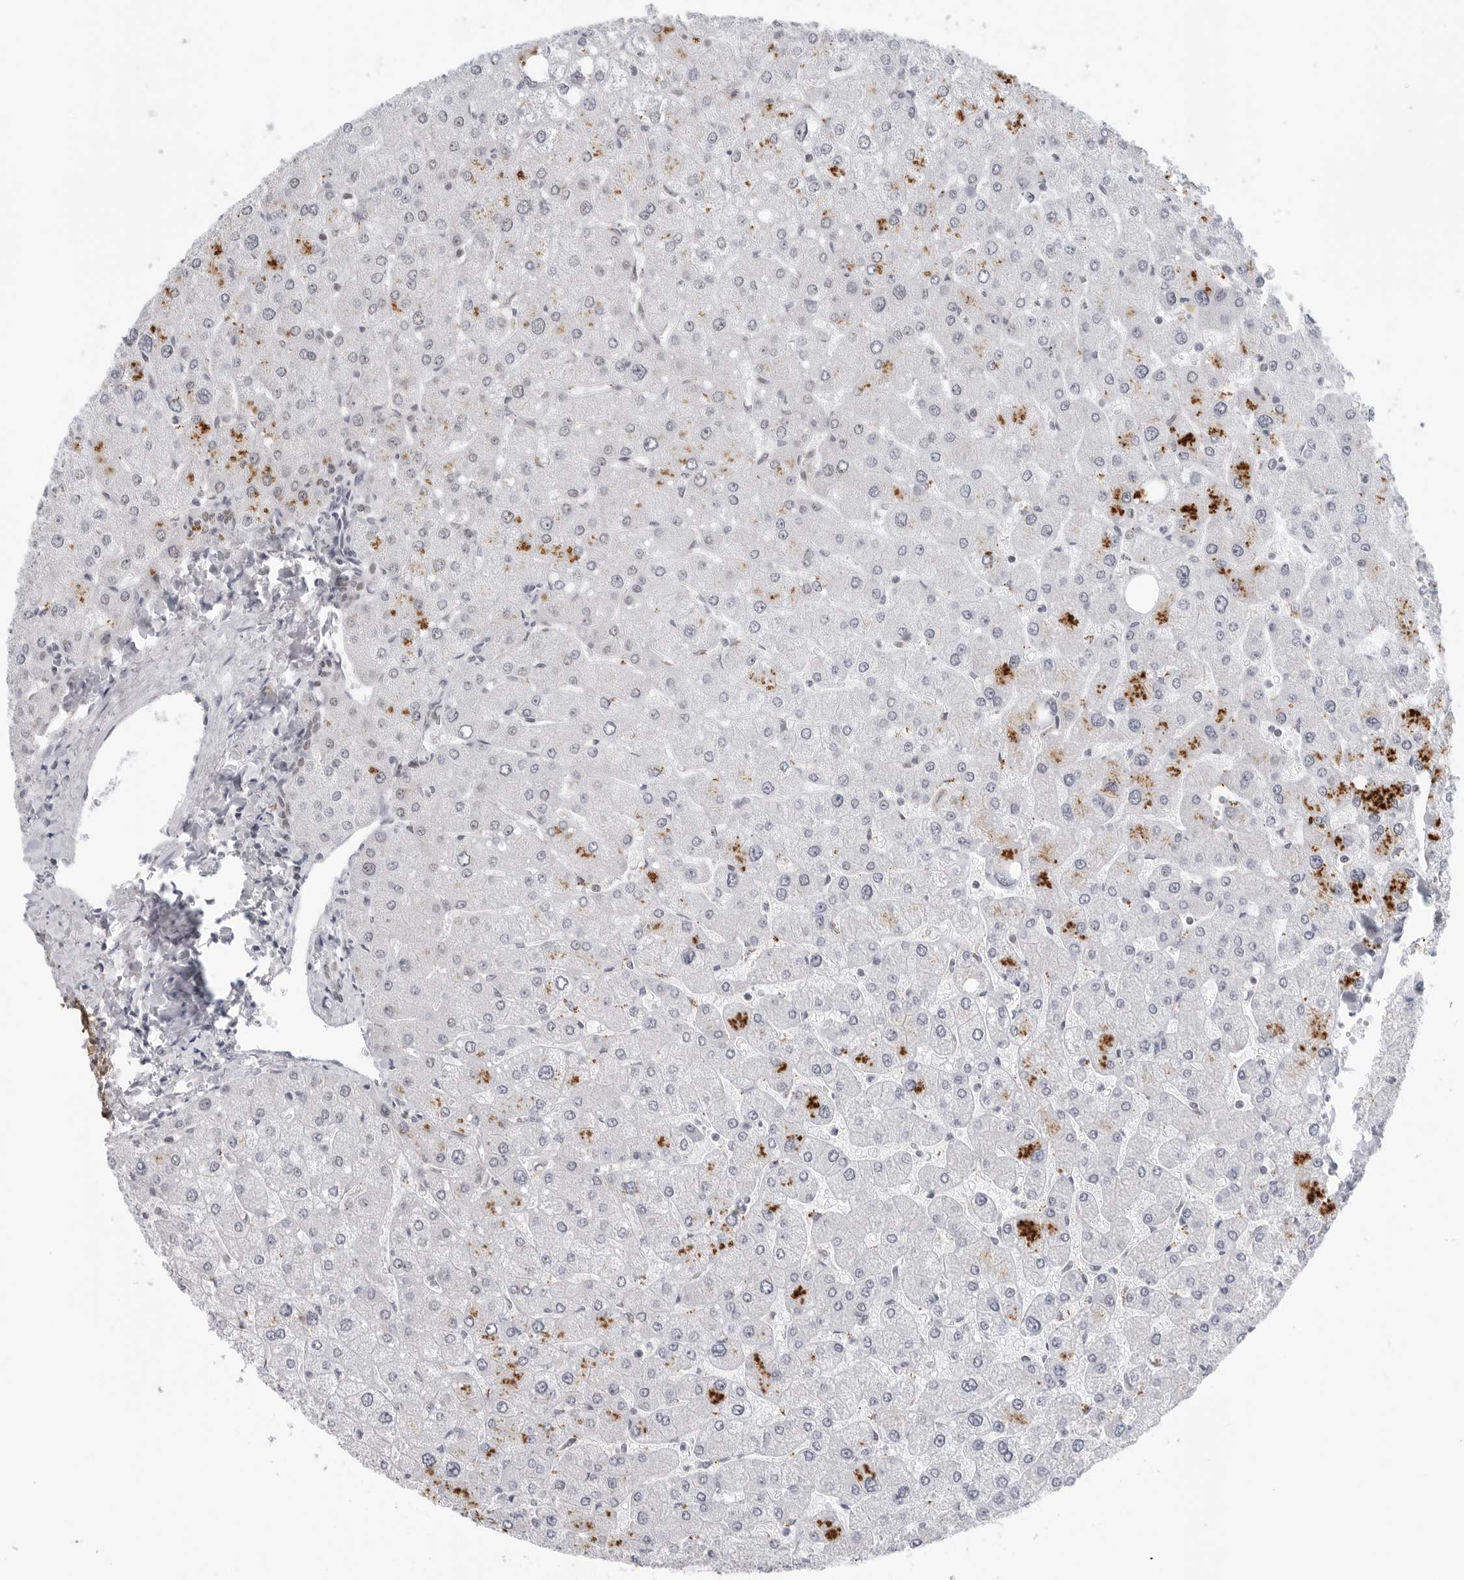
{"staining": {"intensity": "negative", "quantity": "none", "location": "none"}, "tissue": "liver", "cell_type": "Cholangiocytes", "image_type": "normal", "snomed": [{"axis": "morphology", "description": "Normal tissue, NOS"}, {"axis": "topography", "description": "Liver"}], "caption": "The immunohistochemistry (IHC) image has no significant positivity in cholangiocytes of liver.", "gene": "WRAP53", "patient": {"sex": "male", "age": 55}}